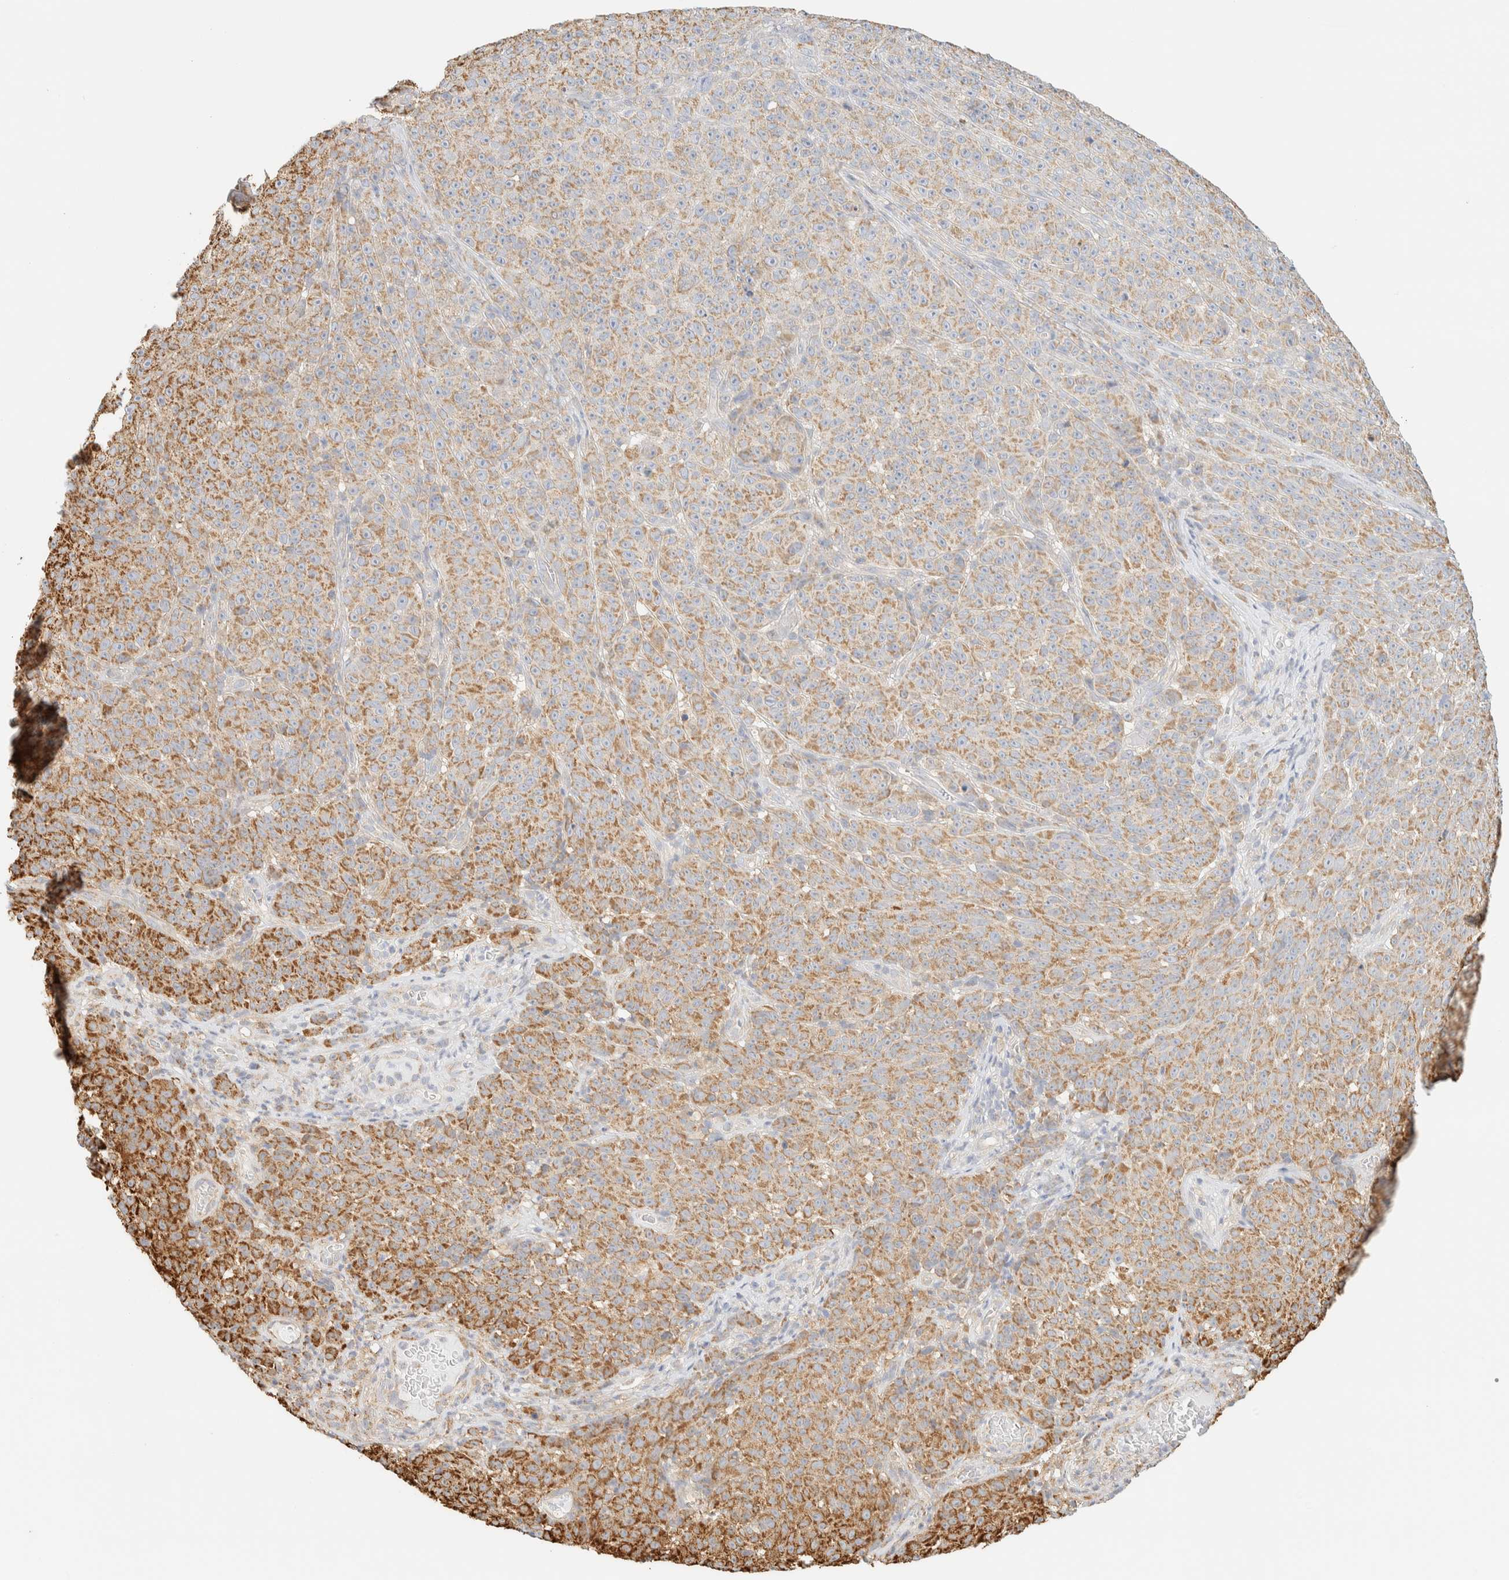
{"staining": {"intensity": "moderate", "quantity": ">75%", "location": "cytoplasmic/membranous"}, "tissue": "melanoma", "cell_type": "Tumor cells", "image_type": "cancer", "snomed": [{"axis": "morphology", "description": "Malignant melanoma, NOS"}, {"axis": "topography", "description": "Skin"}], "caption": "Tumor cells display moderate cytoplasmic/membranous expression in about >75% of cells in malignant melanoma.", "gene": "APBB2", "patient": {"sex": "female", "age": 82}}